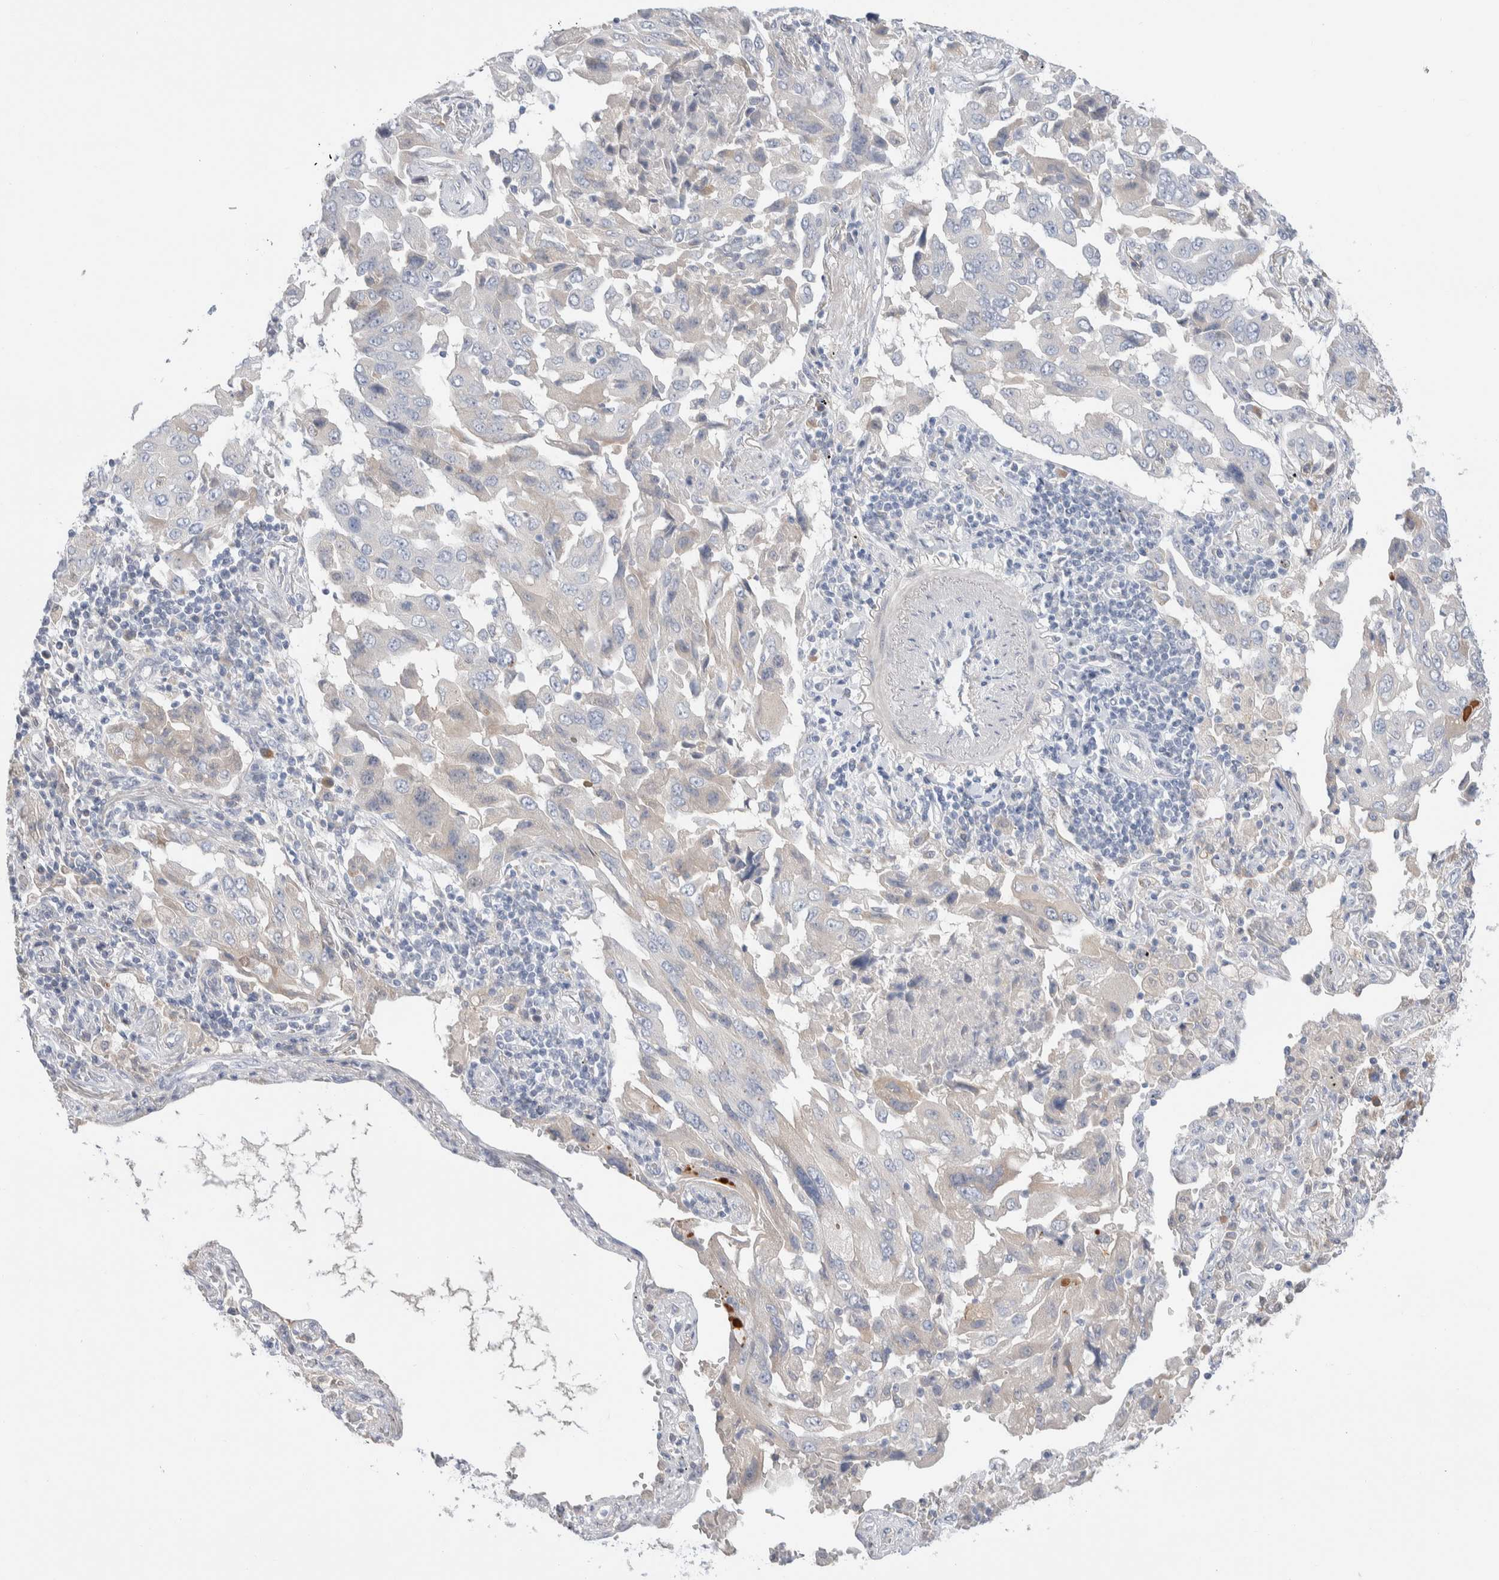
{"staining": {"intensity": "negative", "quantity": "none", "location": "none"}, "tissue": "lung cancer", "cell_type": "Tumor cells", "image_type": "cancer", "snomed": [{"axis": "morphology", "description": "Adenocarcinoma, NOS"}, {"axis": "topography", "description": "Lung"}], "caption": "This is an immunohistochemistry (IHC) photomicrograph of human lung adenocarcinoma. There is no positivity in tumor cells.", "gene": "RUSF1", "patient": {"sex": "female", "age": 65}}